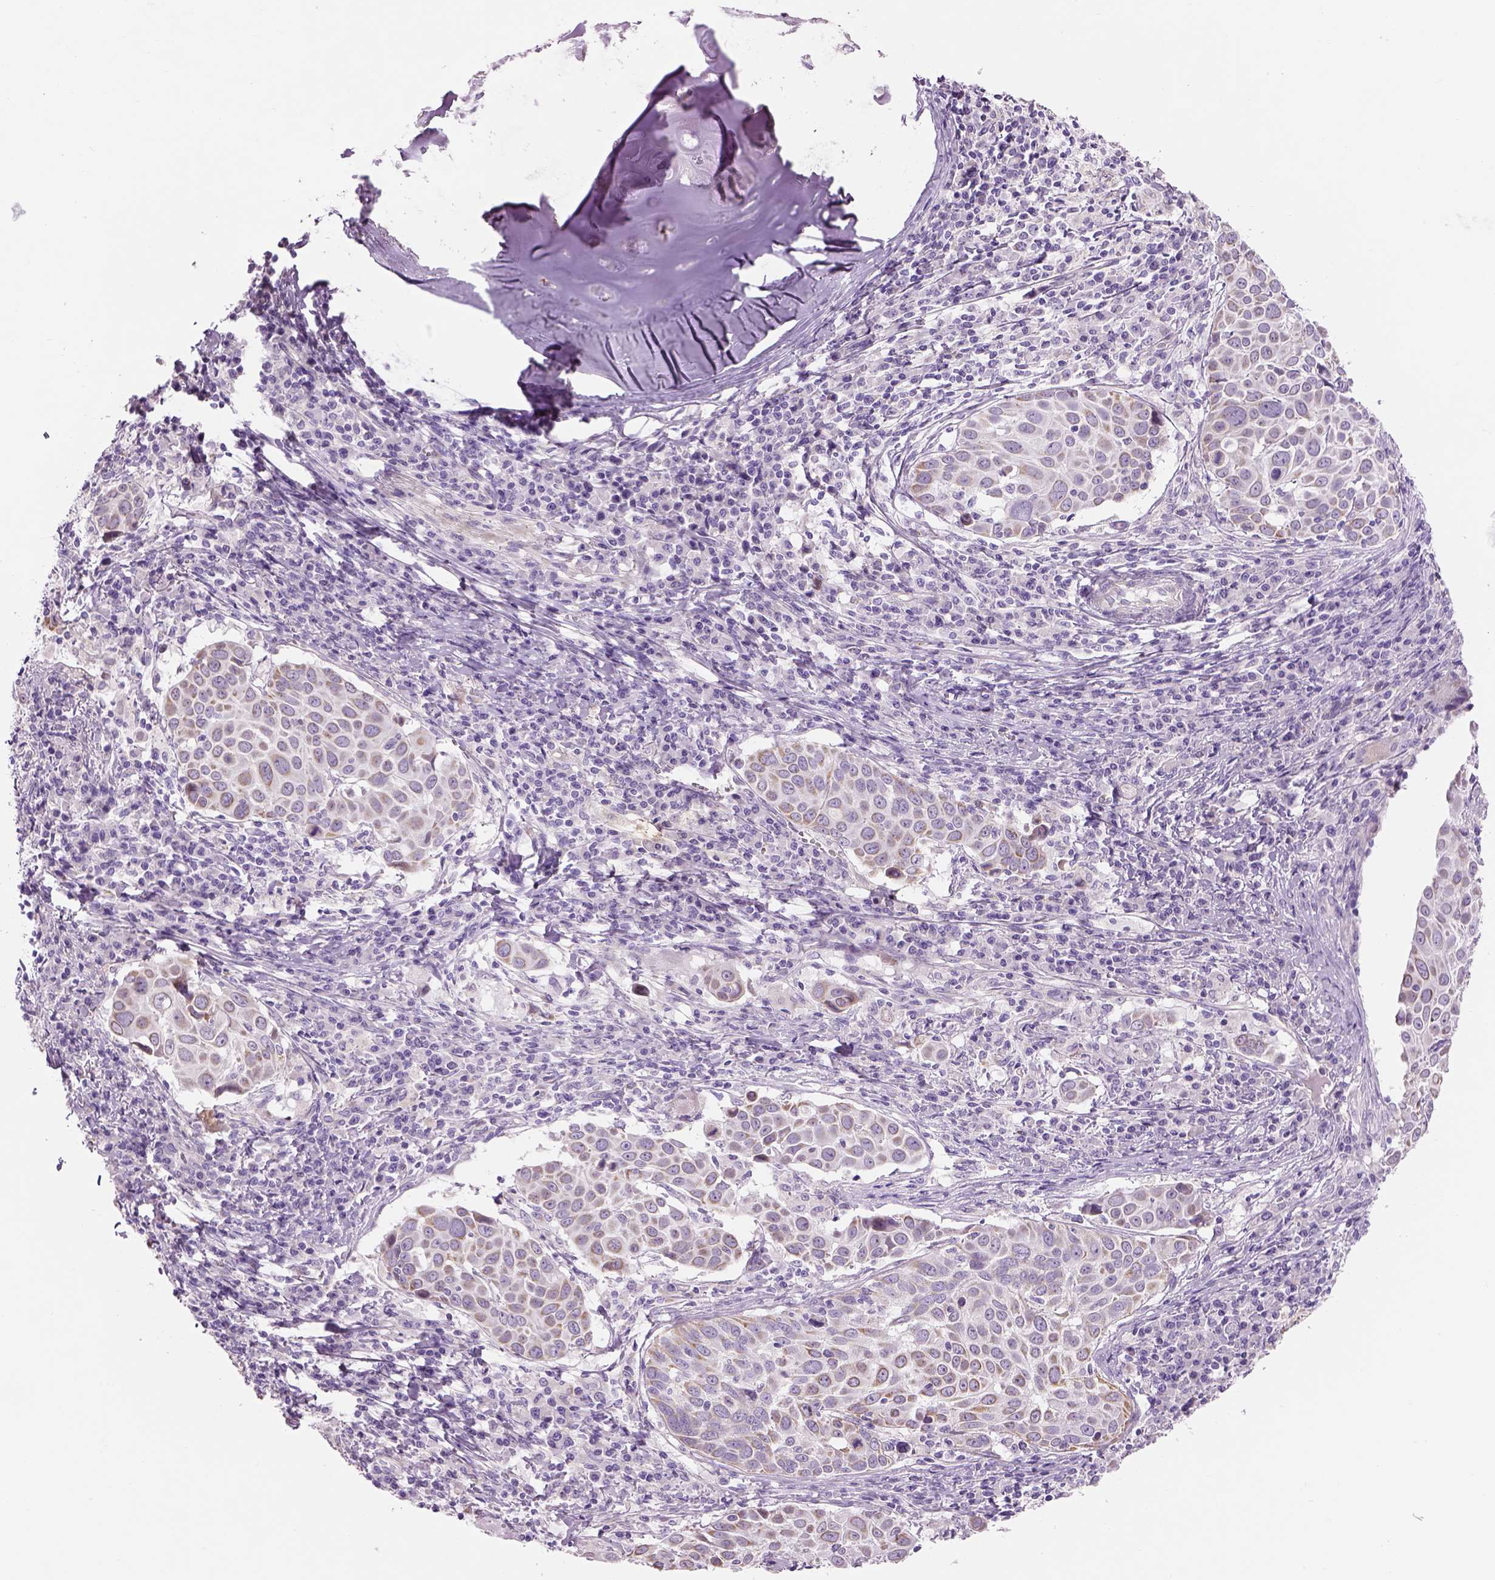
{"staining": {"intensity": "moderate", "quantity": "<25%", "location": "cytoplasmic/membranous"}, "tissue": "lung cancer", "cell_type": "Tumor cells", "image_type": "cancer", "snomed": [{"axis": "morphology", "description": "Squamous cell carcinoma, NOS"}, {"axis": "topography", "description": "Lung"}], "caption": "Squamous cell carcinoma (lung) was stained to show a protein in brown. There is low levels of moderate cytoplasmic/membranous expression in approximately <25% of tumor cells.", "gene": "IFT52", "patient": {"sex": "male", "age": 57}}